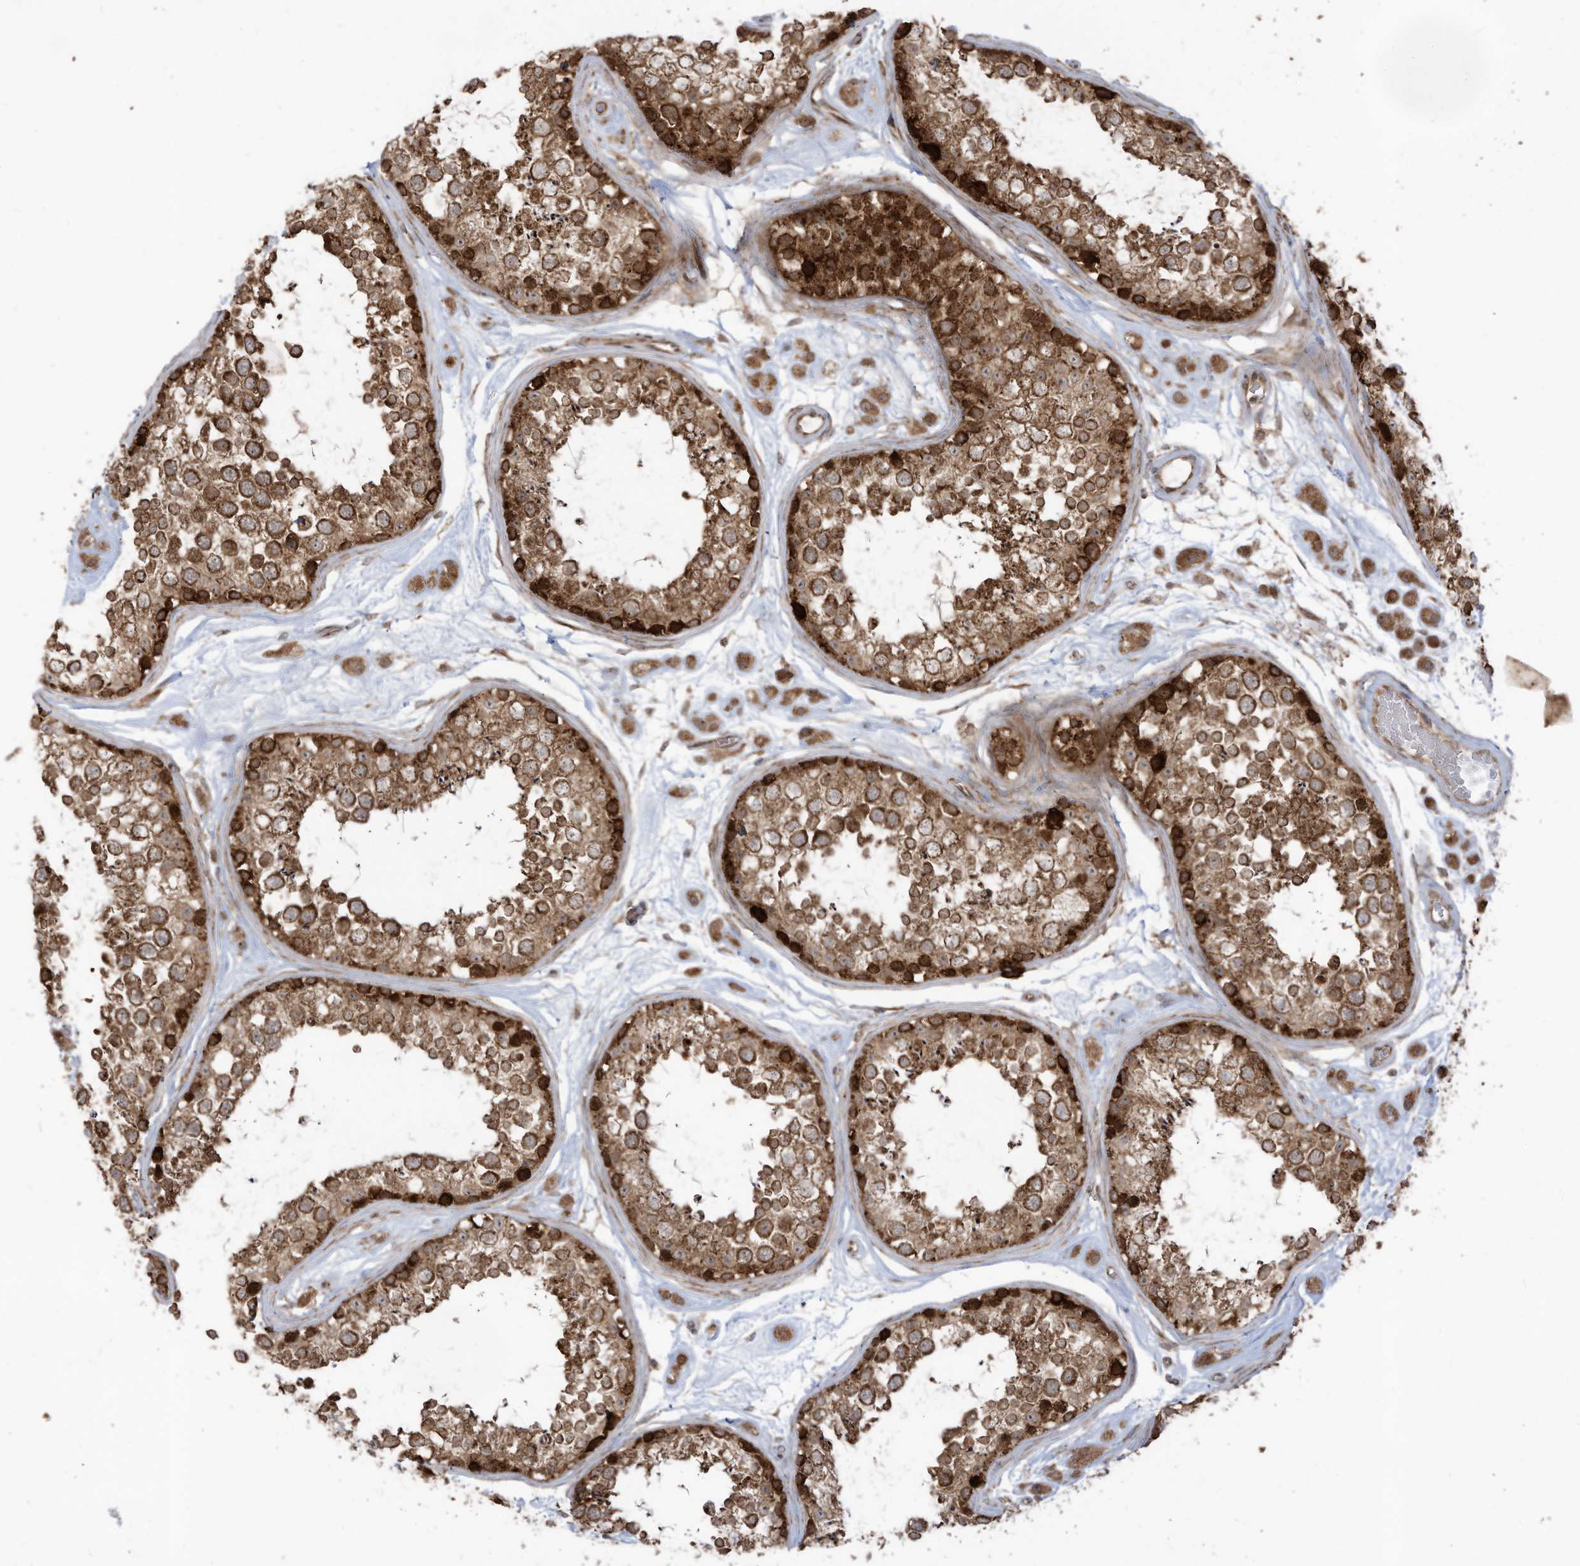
{"staining": {"intensity": "strong", "quantity": ">75%", "location": "cytoplasmic/membranous"}, "tissue": "testis", "cell_type": "Cells in seminiferous ducts", "image_type": "normal", "snomed": [{"axis": "morphology", "description": "Normal tissue, NOS"}, {"axis": "topography", "description": "Testis"}], "caption": "High-magnification brightfield microscopy of benign testis stained with DAB (3,3'-diaminobenzidine) (brown) and counterstained with hematoxylin (blue). cells in seminiferous ducts exhibit strong cytoplasmic/membranous positivity is appreciated in approximately>75% of cells.", "gene": "TRIM67", "patient": {"sex": "male", "age": 25}}